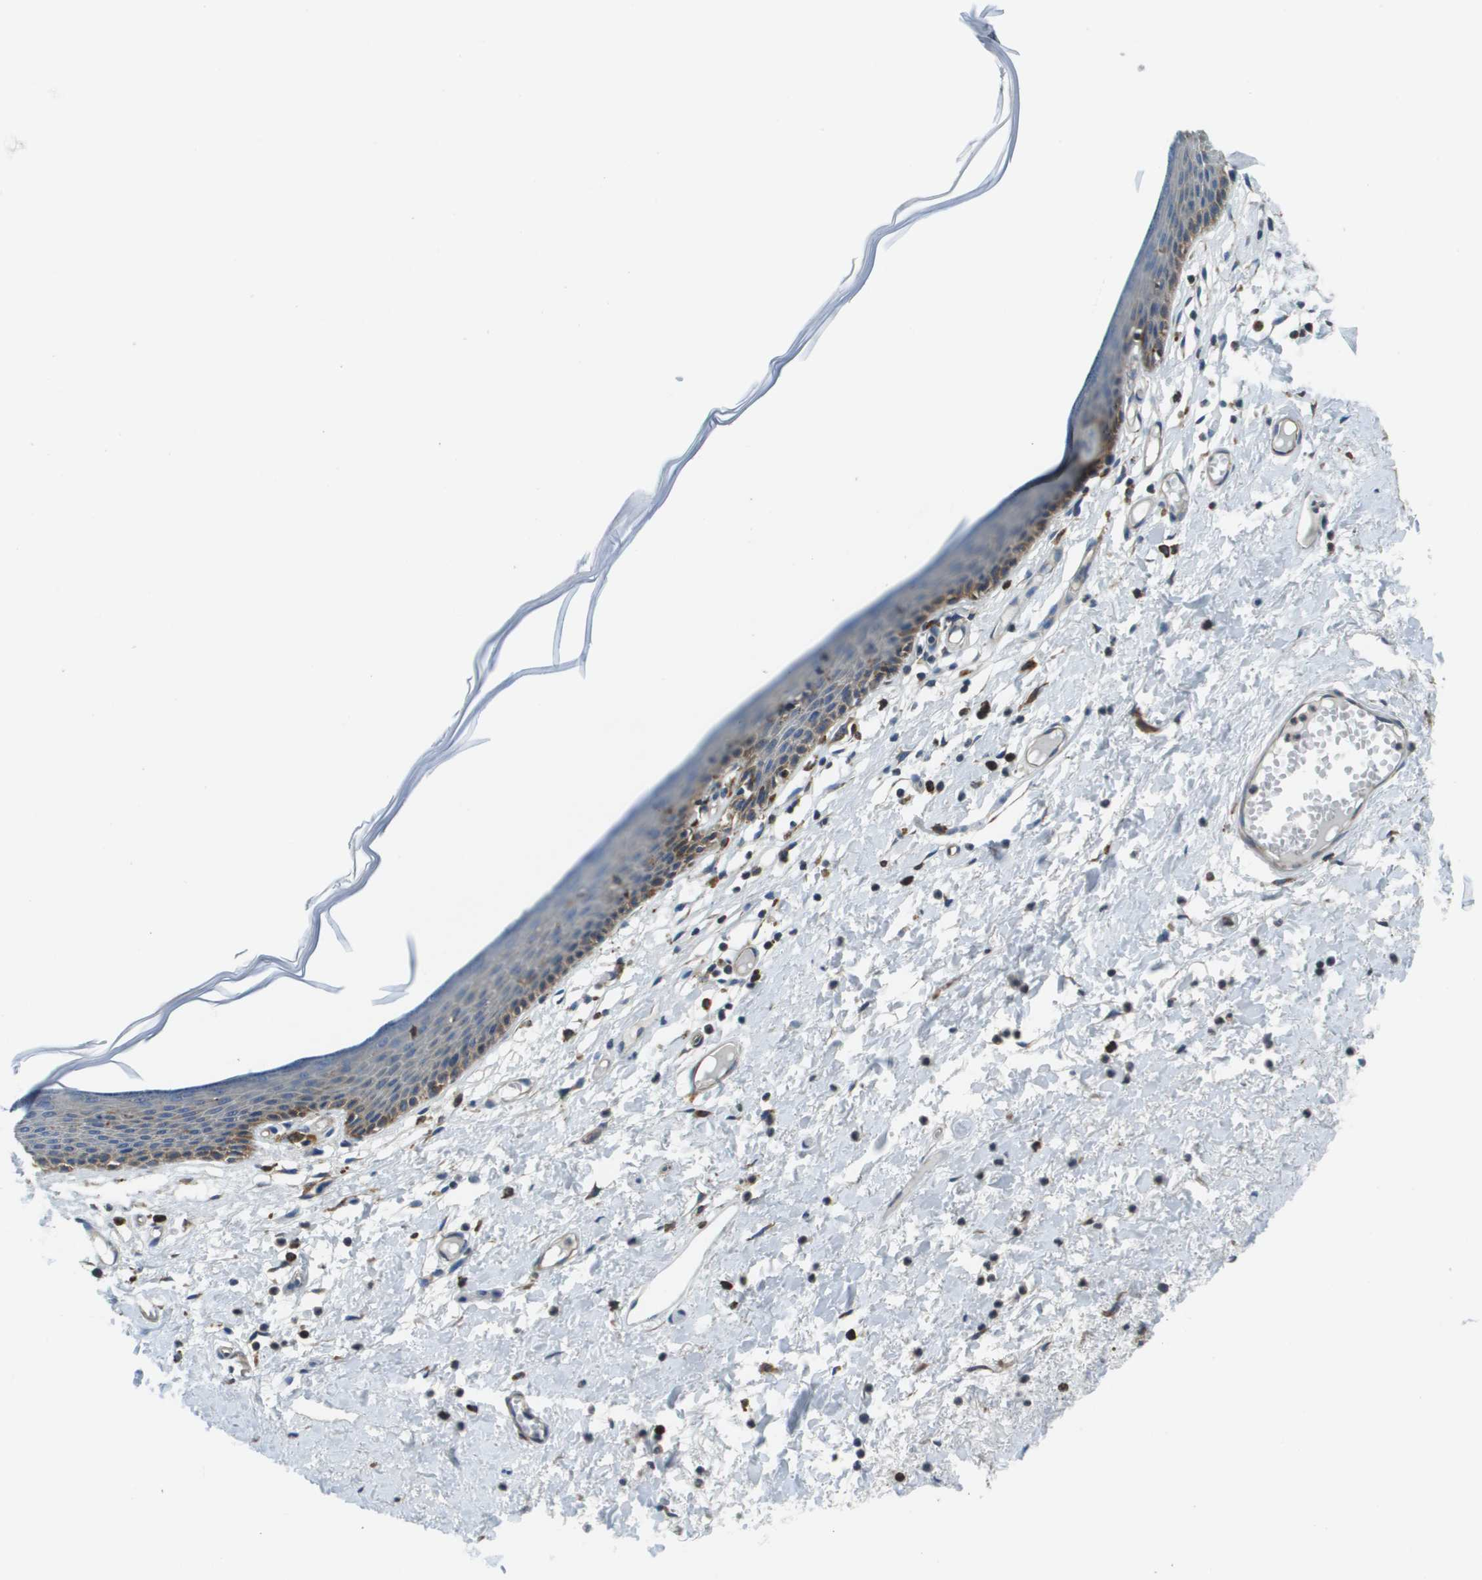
{"staining": {"intensity": "moderate", "quantity": "<25%", "location": "cytoplasmic/membranous"}, "tissue": "skin", "cell_type": "Epidermal cells", "image_type": "normal", "snomed": [{"axis": "morphology", "description": "Normal tissue, NOS"}, {"axis": "topography", "description": "Vulva"}], "caption": "High-magnification brightfield microscopy of normal skin stained with DAB (brown) and counterstained with hematoxylin (blue). epidermal cells exhibit moderate cytoplasmic/membranous positivity is seen in approximately<25% of cells. The staining was performed using DAB (3,3'-diaminobenzidine), with brown indicating positive protein expression. Nuclei are stained blue with hematoxylin.", "gene": "CNPY3", "patient": {"sex": "female", "age": 54}}